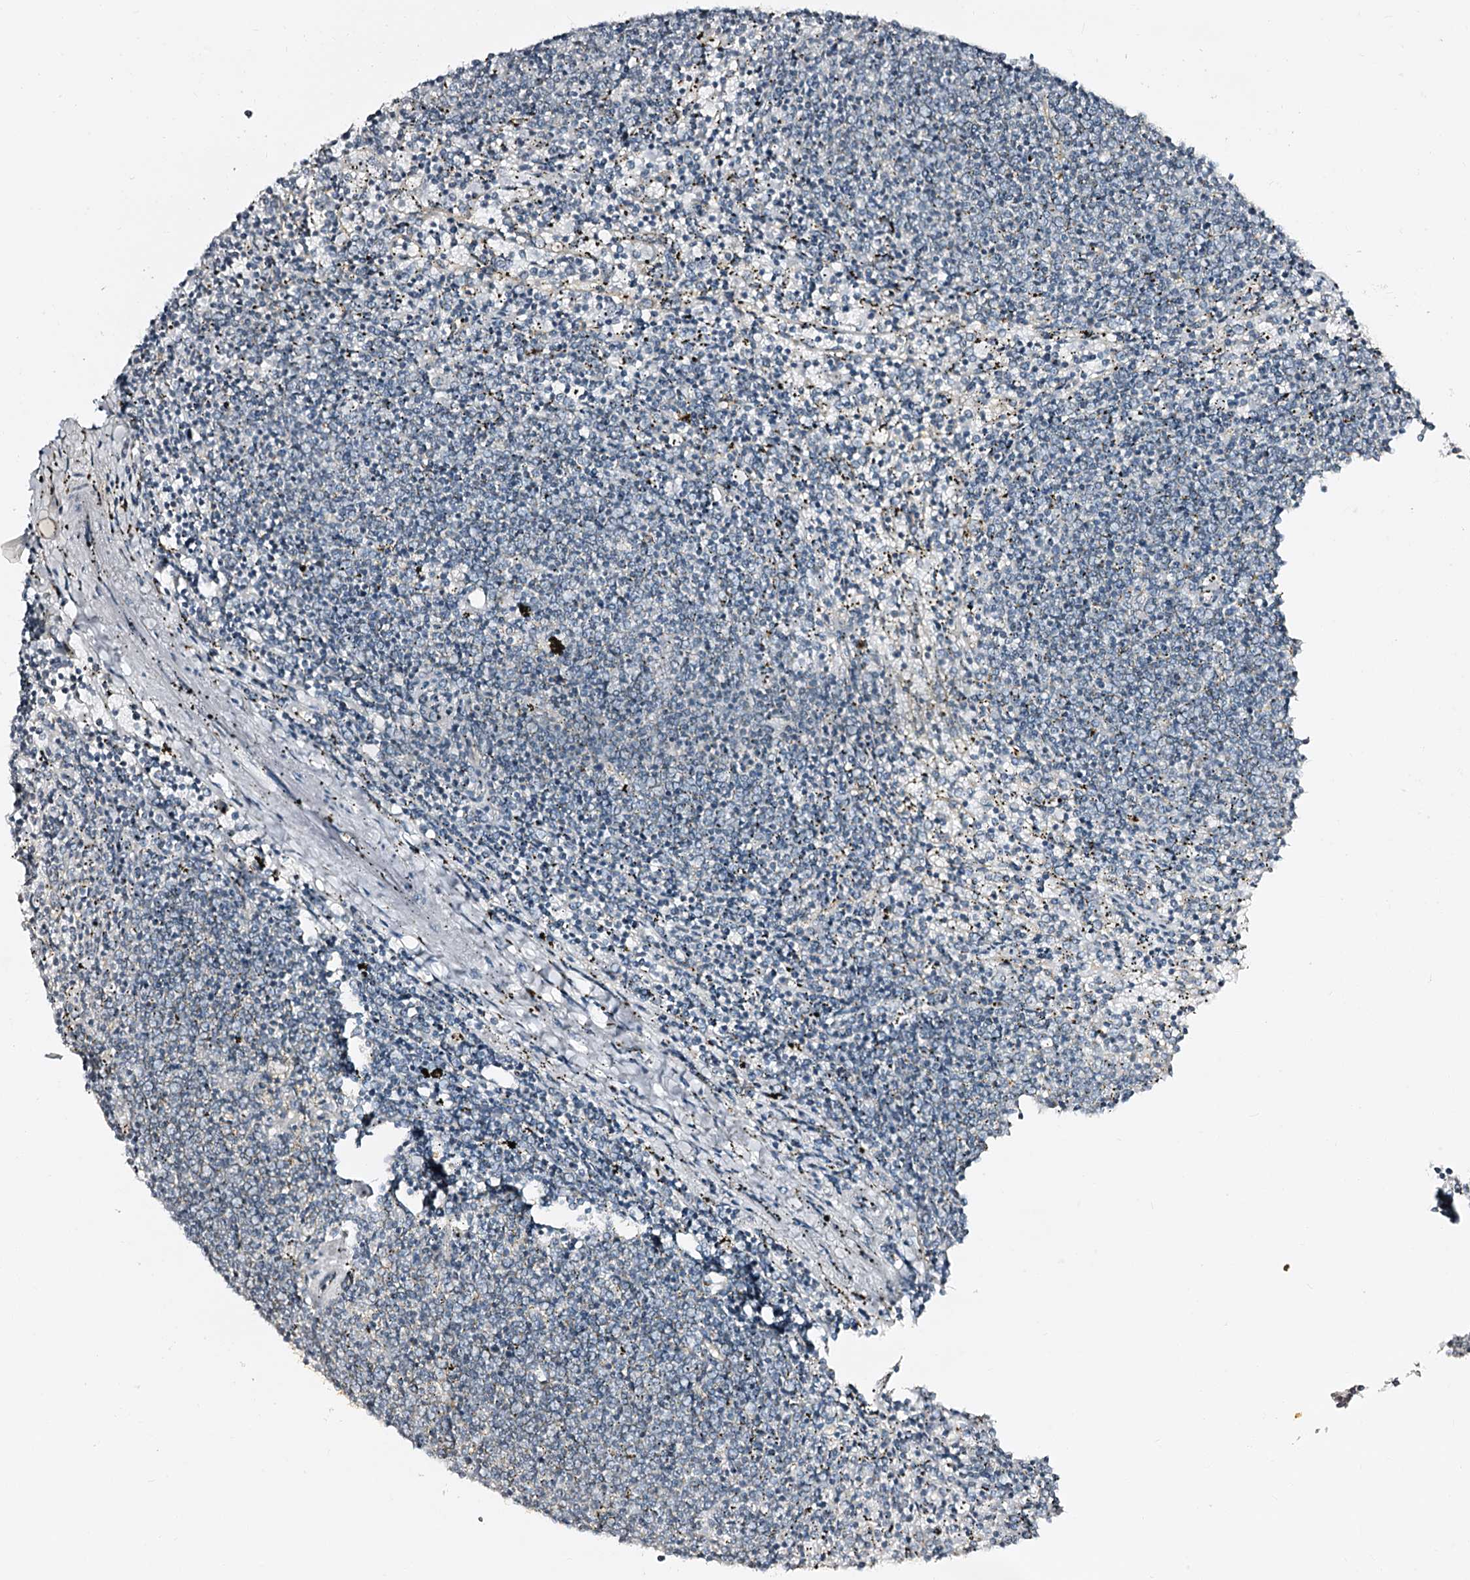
{"staining": {"intensity": "negative", "quantity": "none", "location": "none"}, "tissue": "lymphoma", "cell_type": "Tumor cells", "image_type": "cancer", "snomed": [{"axis": "morphology", "description": "Malignant lymphoma, non-Hodgkin's type, Low grade"}, {"axis": "topography", "description": "Spleen"}], "caption": "This is an immunohistochemistry image of human lymphoma. There is no expression in tumor cells.", "gene": "SLC1A3", "patient": {"sex": "female", "age": 50}}